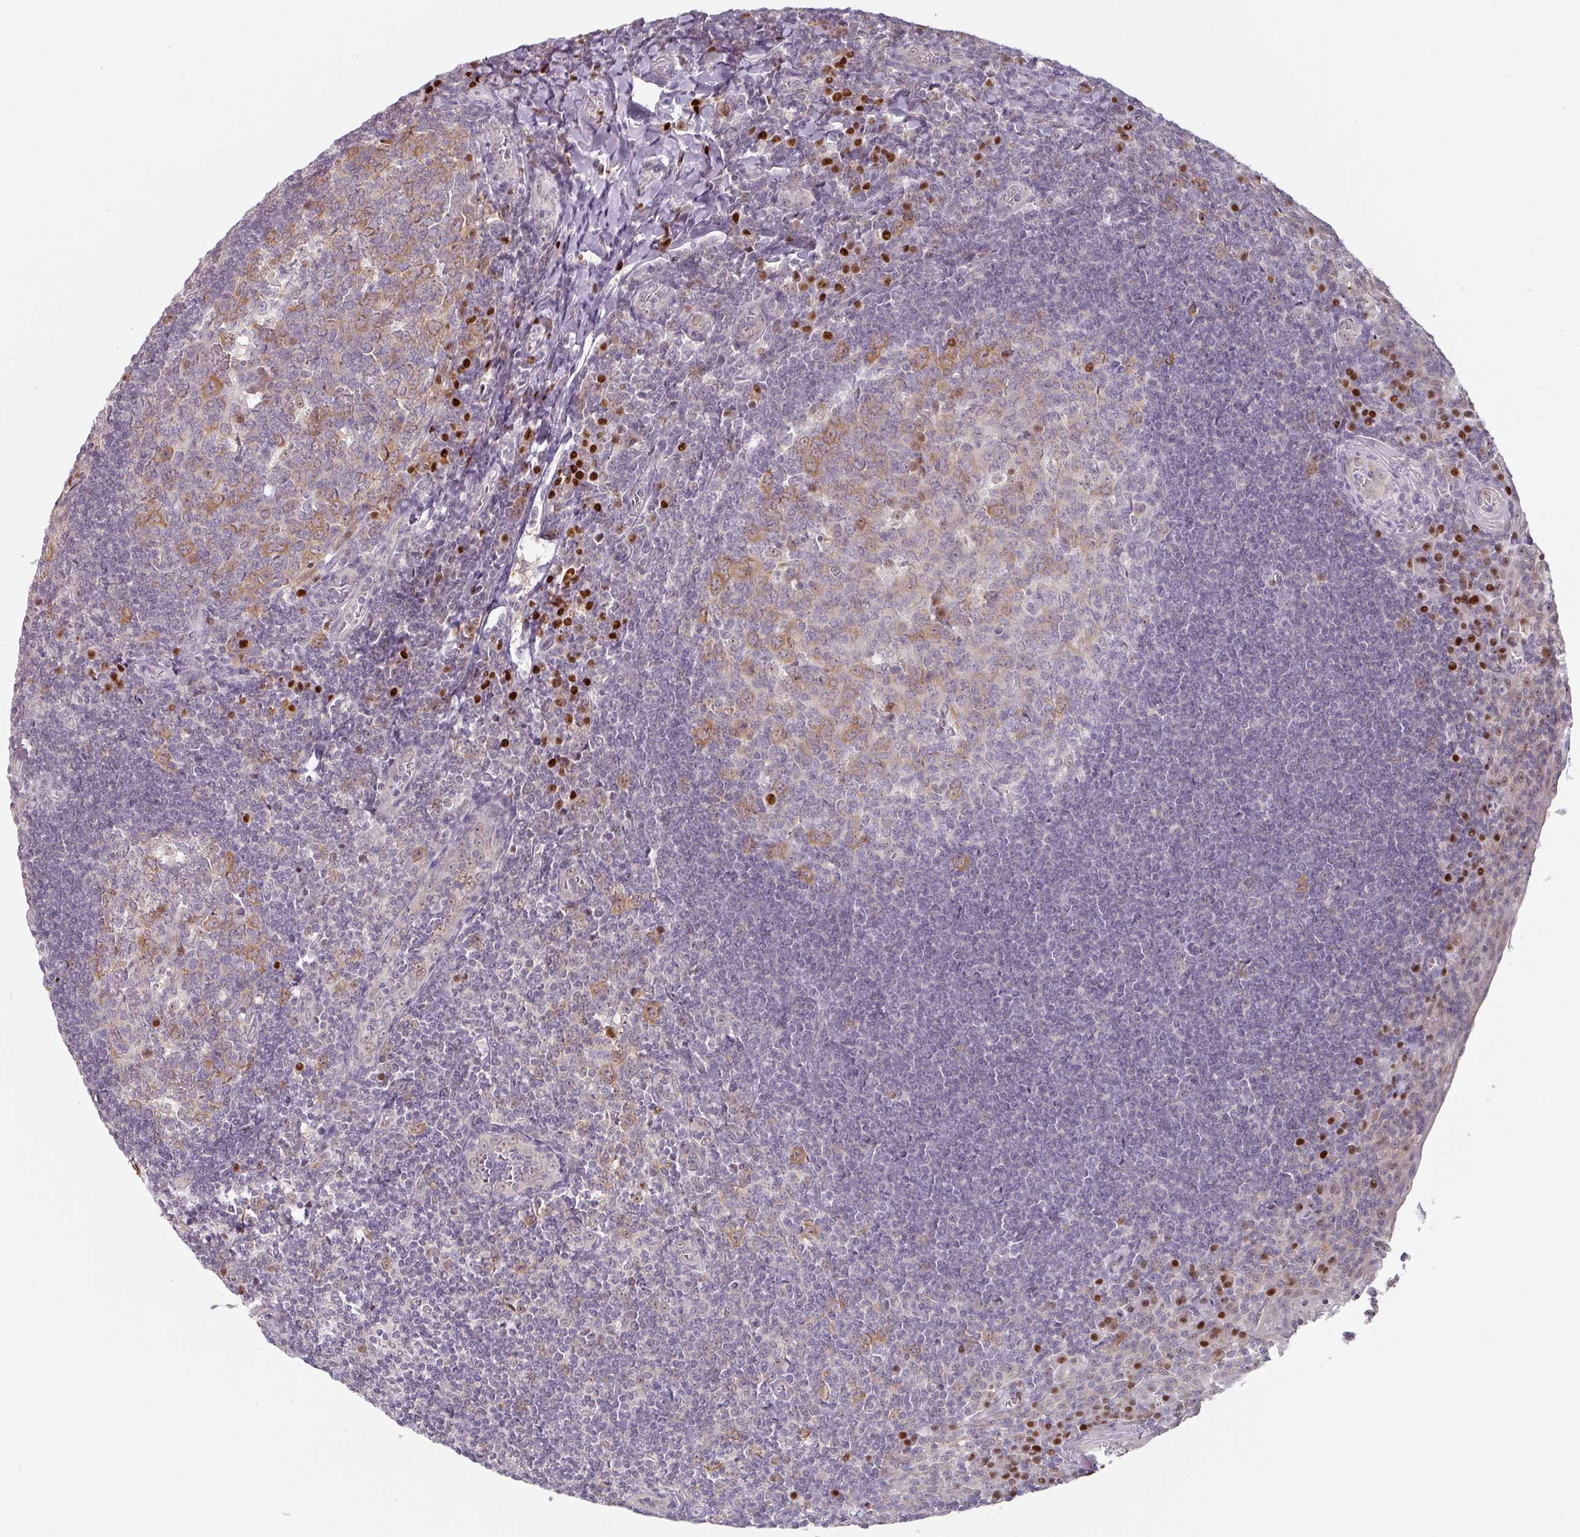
{"staining": {"intensity": "moderate", "quantity": "25%-75%", "location": "cytoplasmic/membranous"}, "tissue": "tonsil", "cell_type": "Germinal center cells", "image_type": "normal", "snomed": [{"axis": "morphology", "description": "Normal tissue, NOS"}, {"axis": "topography", "description": "Tonsil"}], "caption": "Germinal center cells demonstrate medium levels of moderate cytoplasmic/membranous expression in about 25%-75% of cells in benign tonsil. Immunohistochemistry (ihc) stains the protein of interest in brown and the nuclei are stained blue.", "gene": "ZBTB6", "patient": {"sex": "male", "age": 27}}